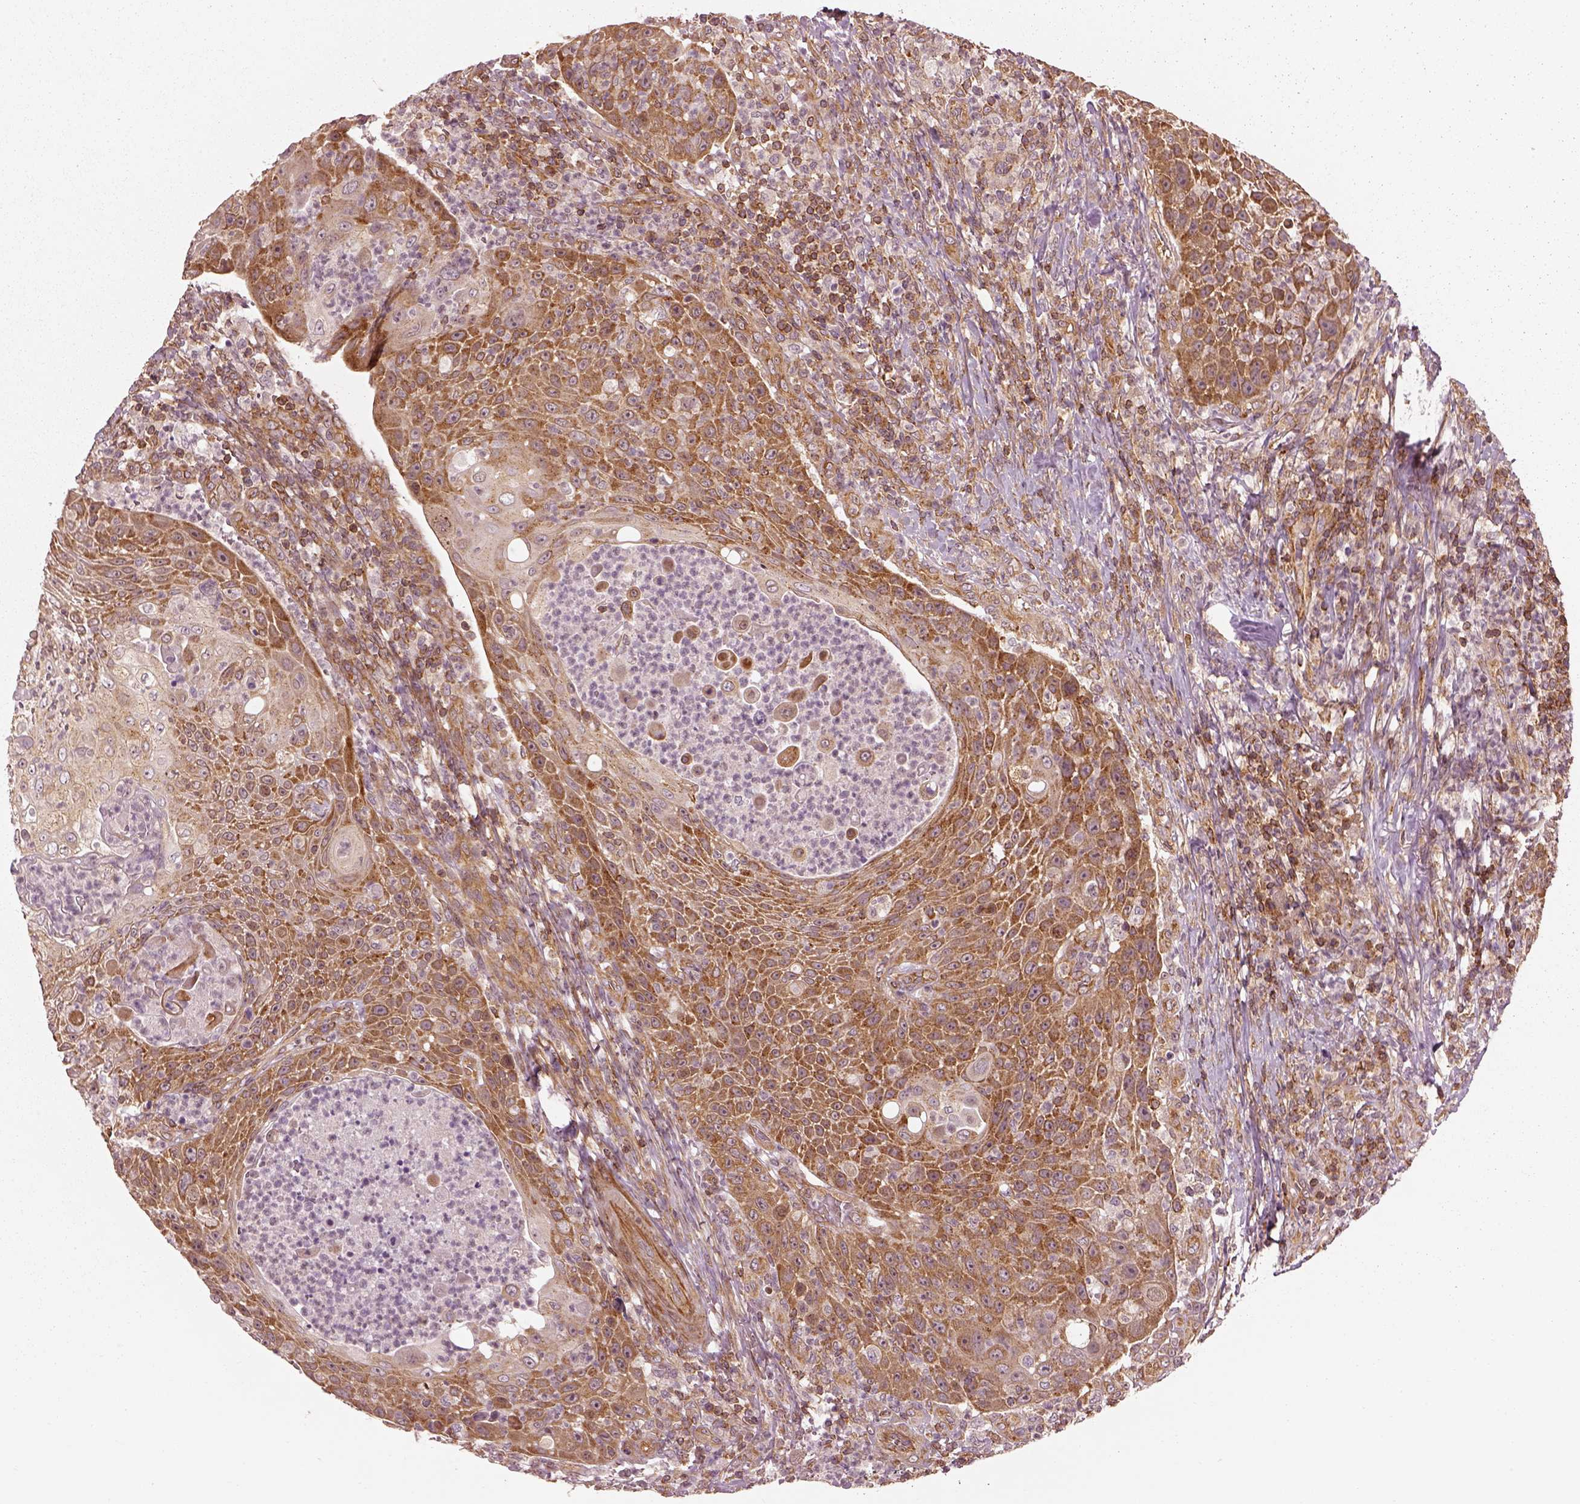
{"staining": {"intensity": "strong", "quantity": ">75%", "location": "cytoplasmic/membranous"}, "tissue": "head and neck cancer", "cell_type": "Tumor cells", "image_type": "cancer", "snomed": [{"axis": "morphology", "description": "Squamous cell carcinoma, NOS"}, {"axis": "topography", "description": "Head-Neck"}], "caption": "Human head and neck cancer (squamous cell carcinoma) stained for a protein (brown) shows strong cytoplasmic/membranous positive positivity in approximately >75% of tumor cells.", "gene": "LSM14A", "patient": {"sex": "male", "age": 69}}